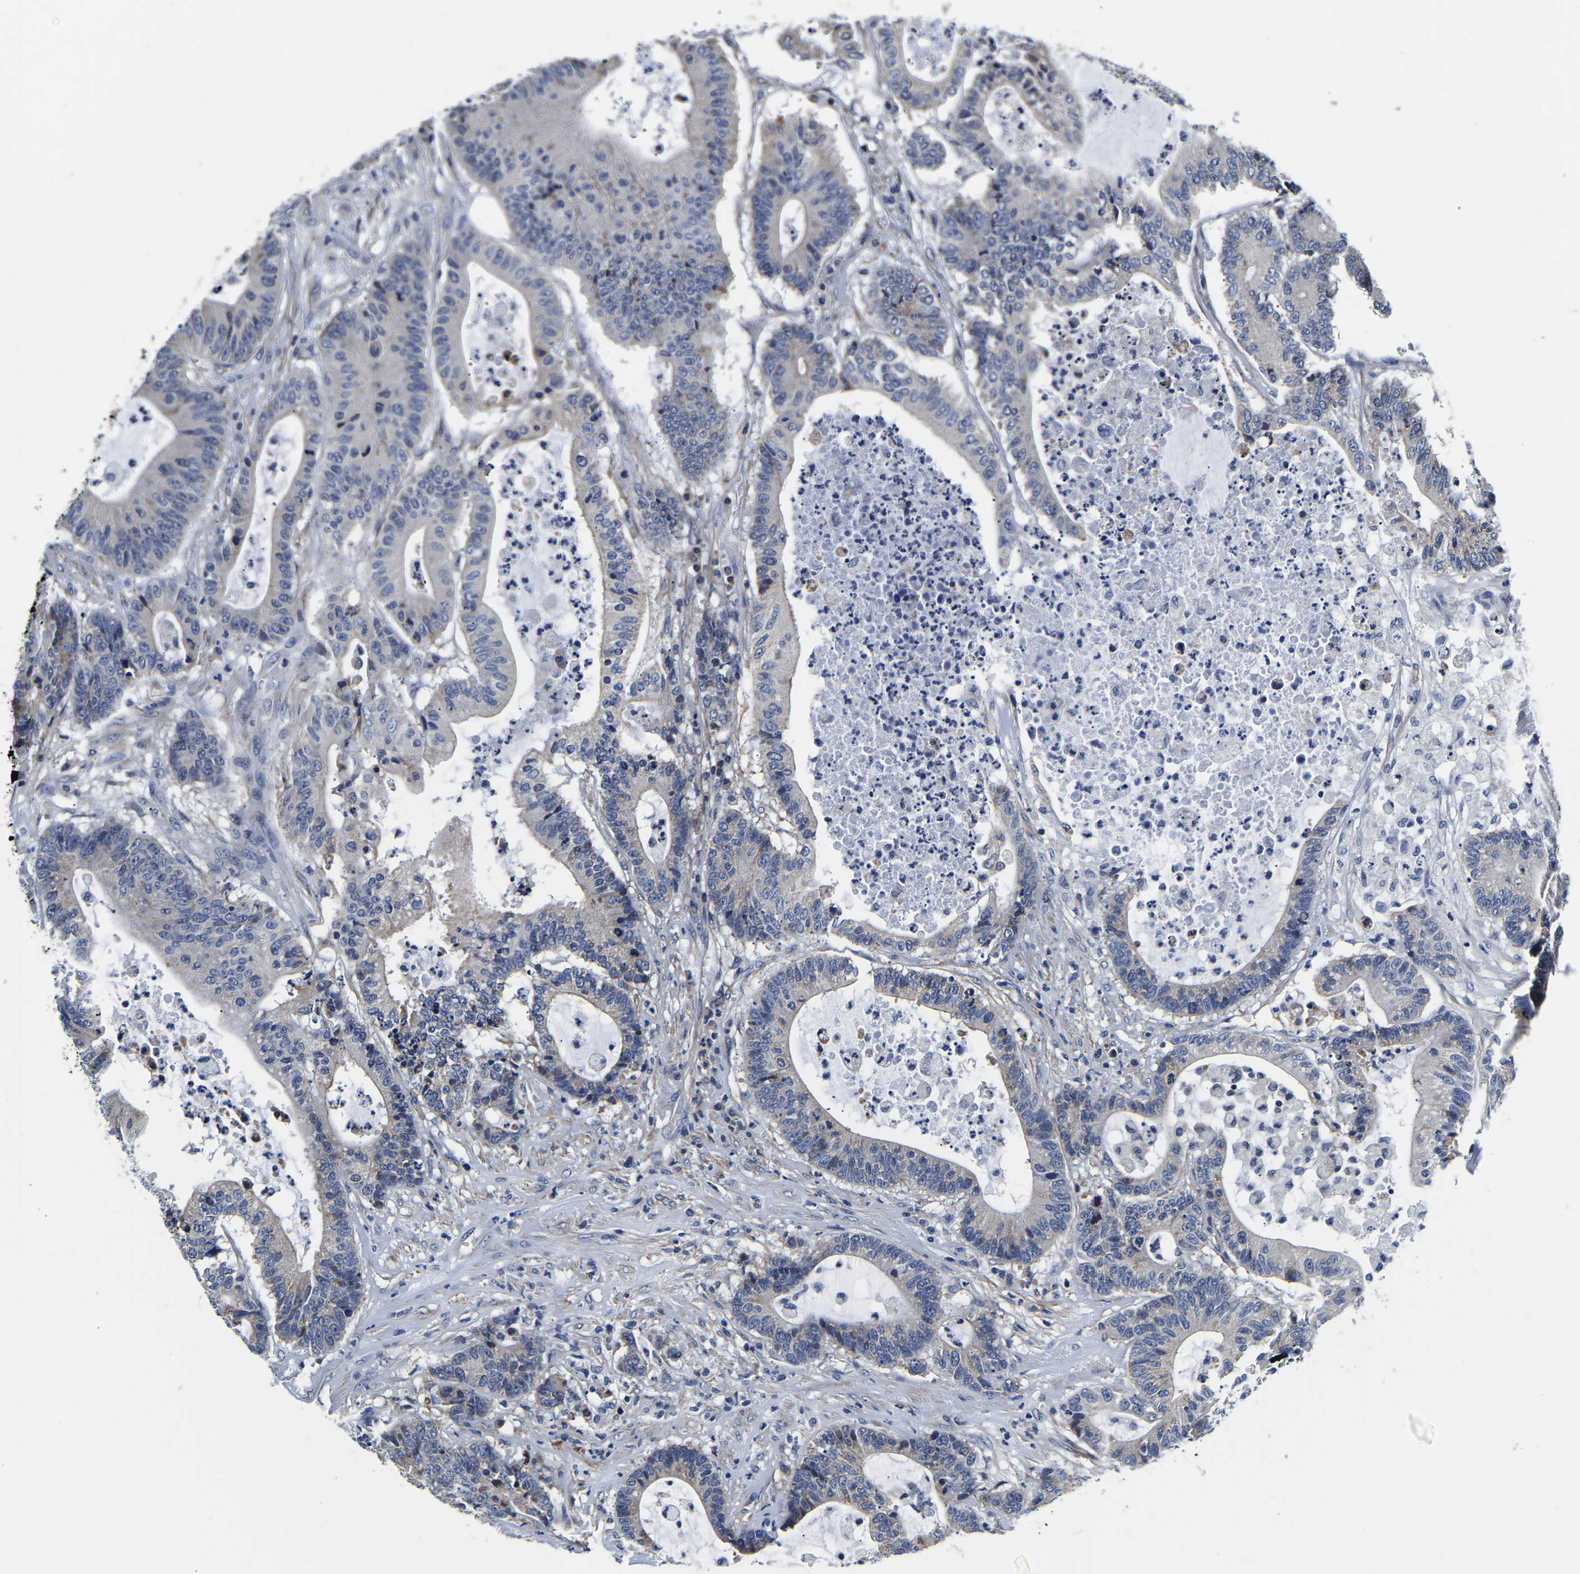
{"staining": {"intensity": "negative", "quantity": "none", "location": "none"}, "tissue": "colorectal cancer", "cell_type": "Tumor cells", "image_type": "cancer", "snomed": [{"axis": "morphology", "description": "Adenocarcinoma, NOS"}, {"axis": "topography", "description": "Colon"}], "caption": "High magnification brightfield microscopy of colorectal cancer stained with DAB (brown) and counterstained with hematoxylin (blue): tumor cells show no significant staining.", "gene": "KCTD17", "patient": {"sex": "female", "age": 84}}